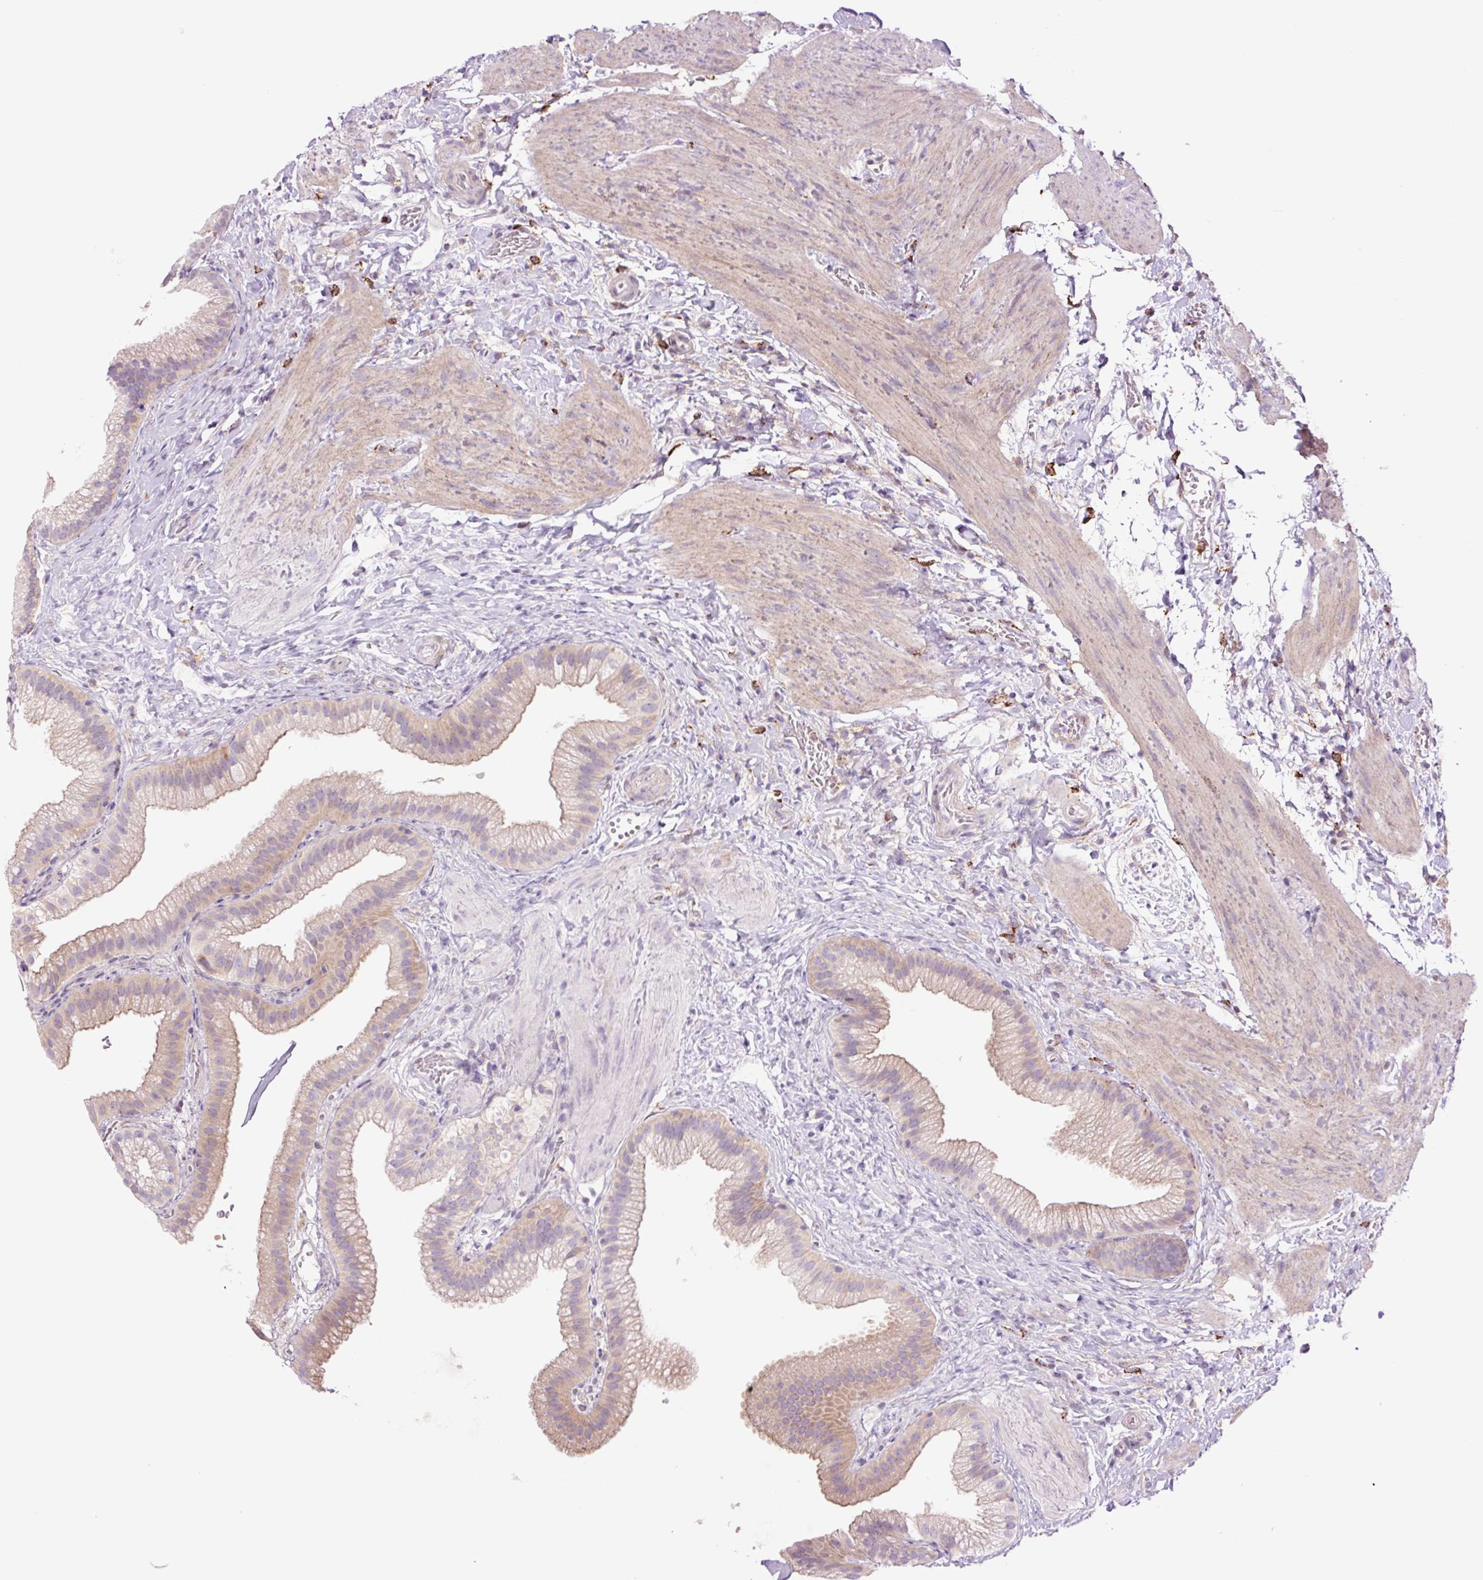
{"staining": {"intensity": "weak", "quantity": "<25%", "location": "cytoplasmic/membranous"}, "tissue": "gallbladder", "cell_type": "Glandular cells", "image_type": "normal", "snomed": [{"axis": "morphology", "description": "Normal tissue, NOS"}, {"axis": "topography", "description": "Gallbladder"}], "caption": "Immunohistochemistry micrograph of benign gallbladder stained for a protein (brown), which reveals no expression in glandular cells. (Stains: DAB (3,3'-diaminobenzidine) immunohistochemistry (IHC) with hematoxylin counter stain, Microscopy: brightfield microscopy at high magnification).", "gene": "SH2D6", "patient": {"sex": "female", "age": 63}}